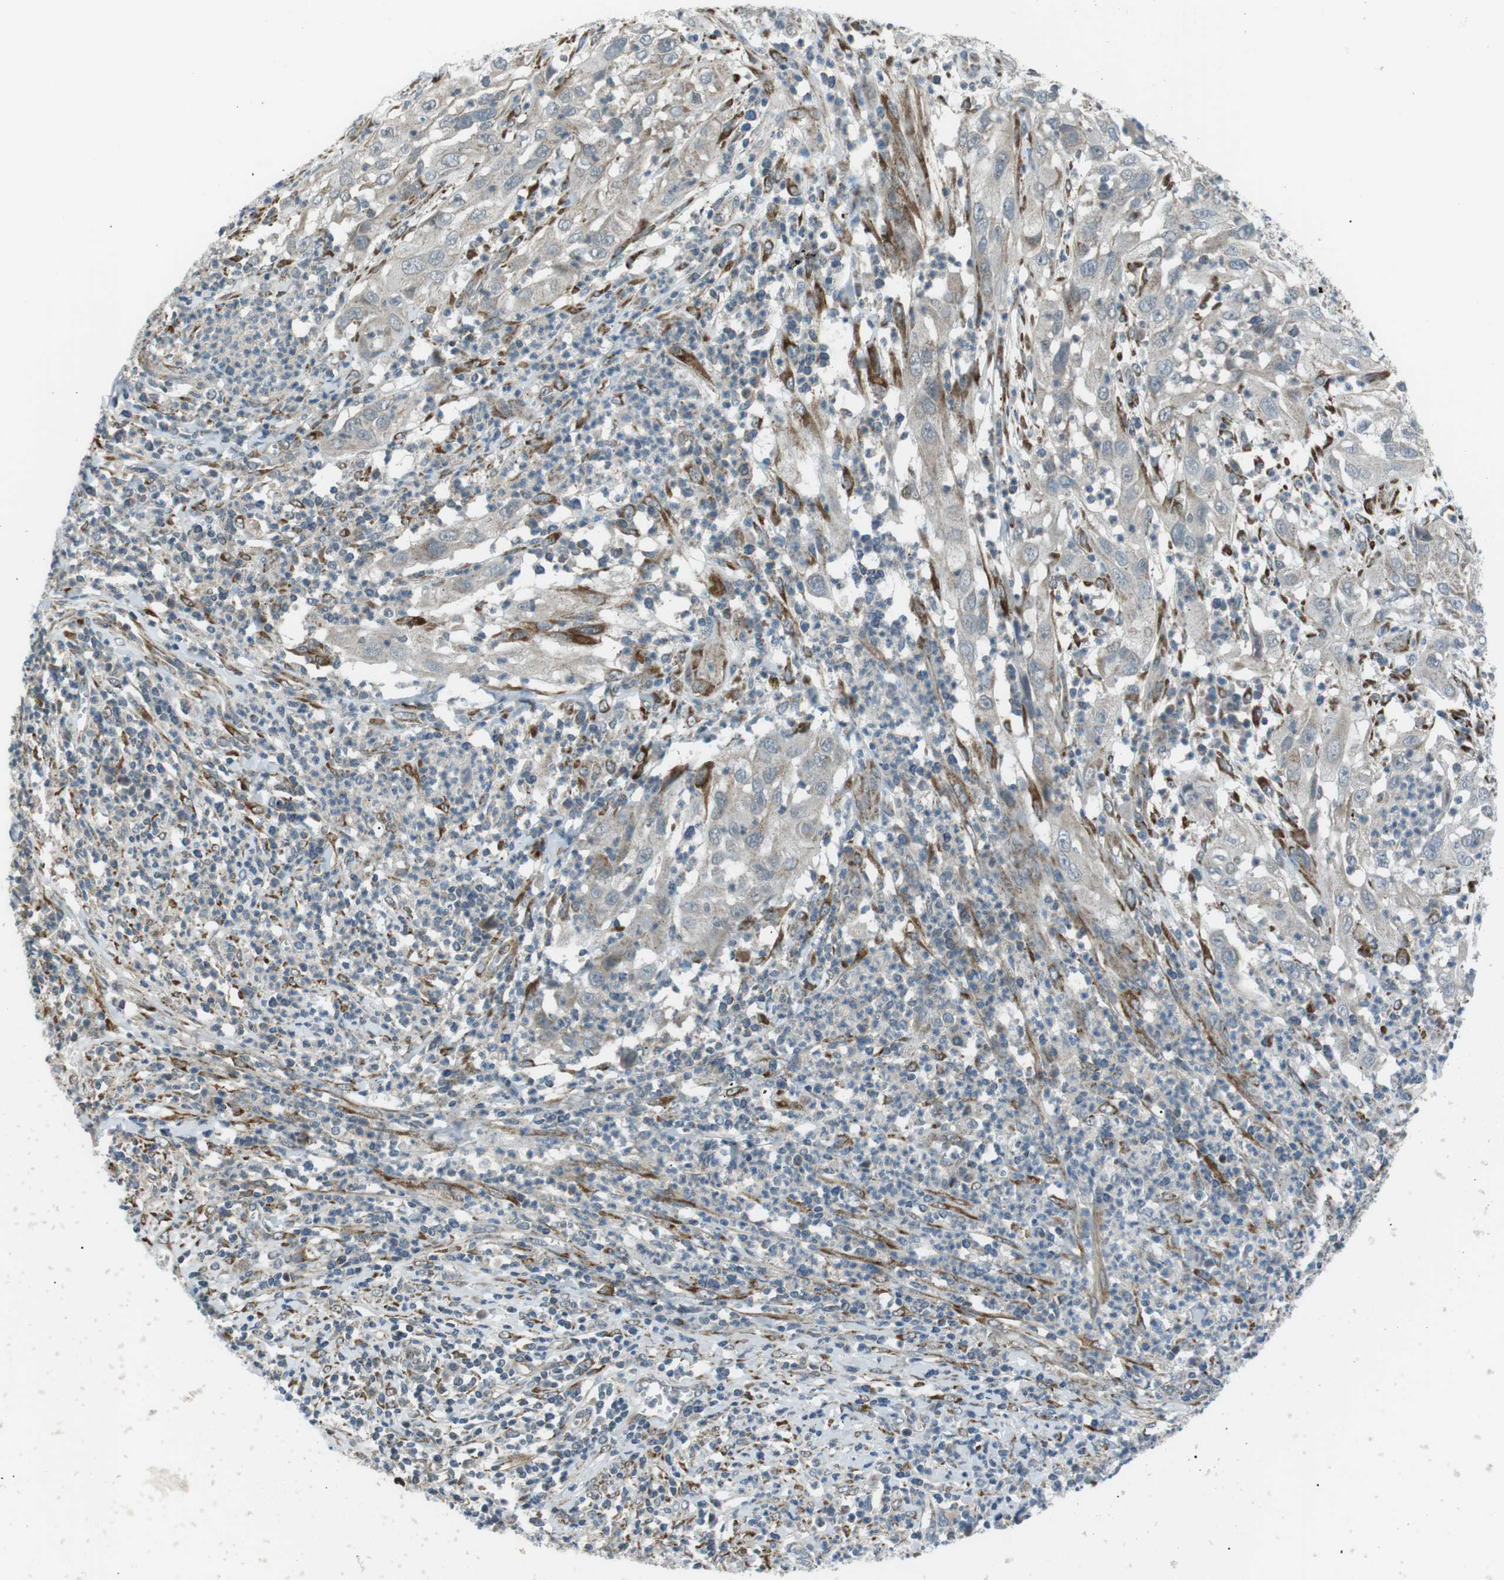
{"staining": {"intensity": "negative", "quantity": "none", "location": "none"}, "tissue": "cervical cancer", "cell_type": "Tumor cells", "image_type": "cancer", "snomed": [{"axis": "morphology", "description": "Squamous cell carcinoma, NOS"}, {"axis": "topography", "description": "Cervix"}], "caption": "Tumor cells are negative for protein expression in human cervical cancer (squamous cell carcinoma).", "gene": "ARID5B", "patient": {"sex": "female", "age": 32}}